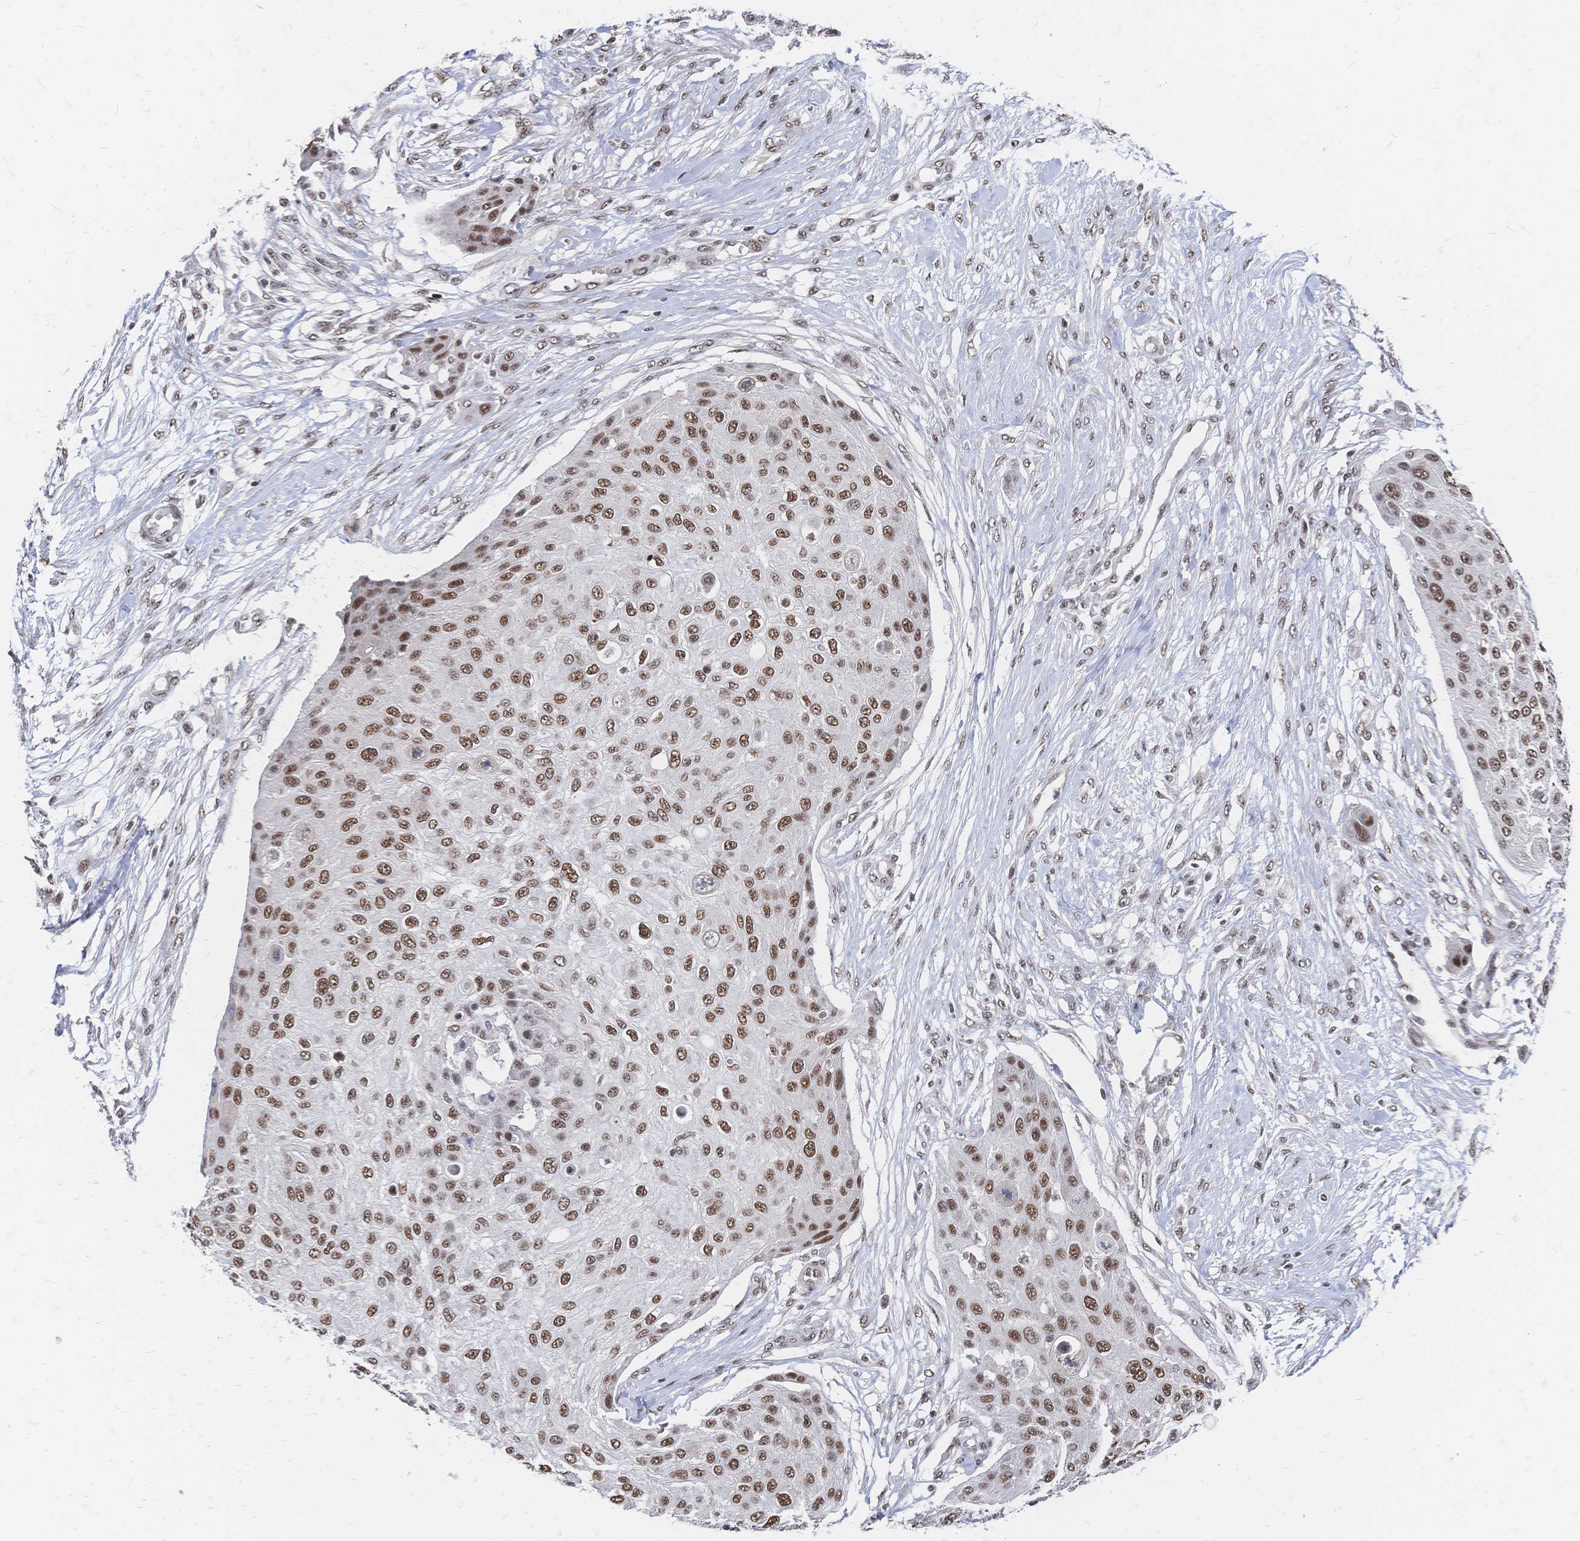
{"staining": {"intensity": "moderate", "quantity": ">75%", "location": "nuclear"}, "tissue": "skin cancer", "cell_type": "Tumor cells", "image_type": "cancer", "snomed": [{"axis": "morphology", "description": "Squamous cell carcinoma, NOS"}, {"axis": "topography", "description": "Skin"}], "caption": "Immunohistochemical staining of human skin cancer (squamous cell carcinoma) displays medium levels of moderate nuclear expression in approximately >75% of tumor cells.", "gene": "NELFA", "patient": {"sex": "female", "age": 87}}